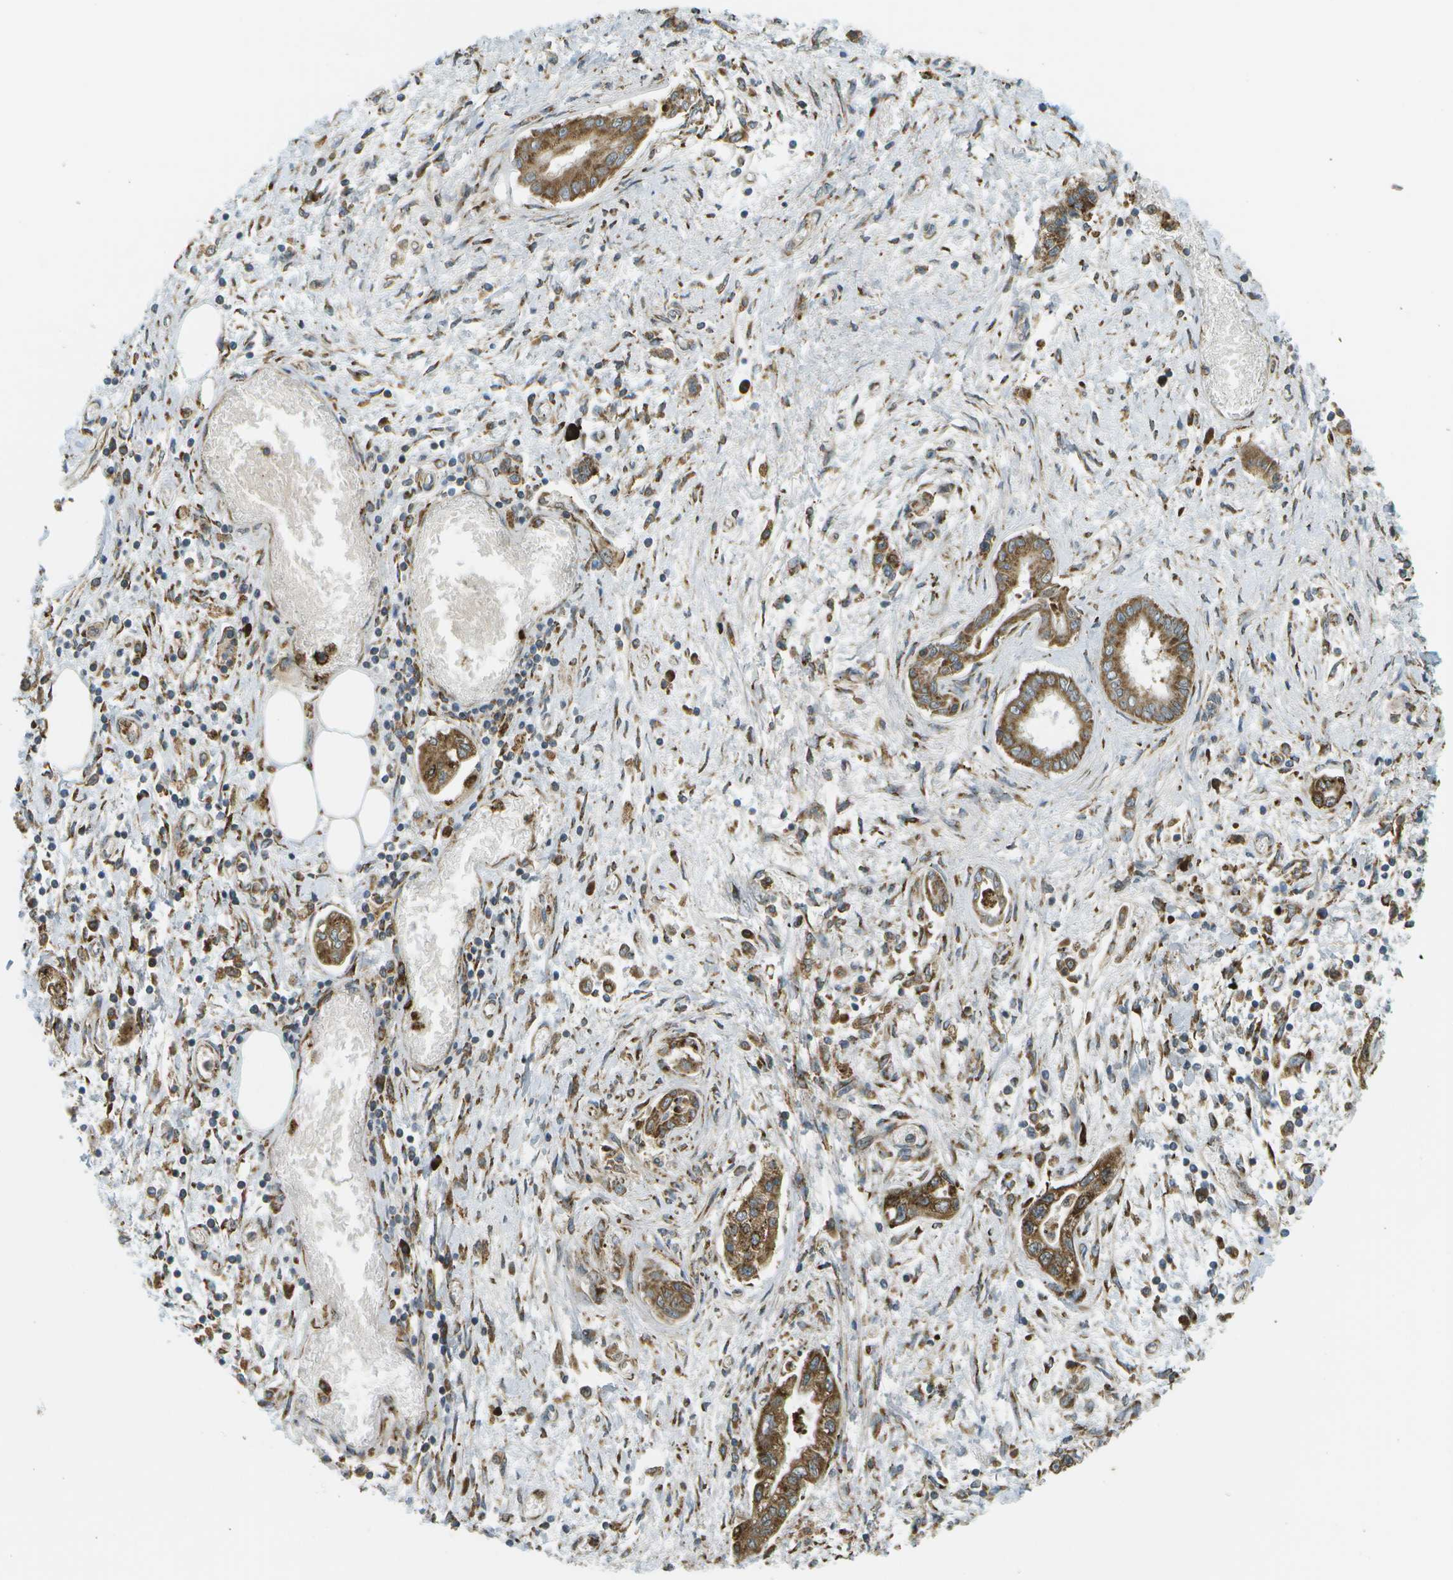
{"staining": {"intensity": "strong", "quantity": ">75%", "location": "cytoplasmic/membranous"}, "tissue": "pancreatic cancer", "cell_type": "Tumor cells", "image_type": "cancer", "snomed": [{"axis": "morphology", "description": "Adenocarcinoma, NOS"}, {"axis": "topography", "description": "Pancreas"}], "caption": "Tumor cells show high levels of strong cytoplasmic/membranous expression in about >75% of cells in human pancreatic cancer (adenocarcinoma). Using DAB (3,3'-diaminobenzidine) (brown) and hematoxylin (blue) stains, captured at high magnification using brightfield microscopy.", "gene": "USP30", "patient": {"sex": "male", "age": 56}}